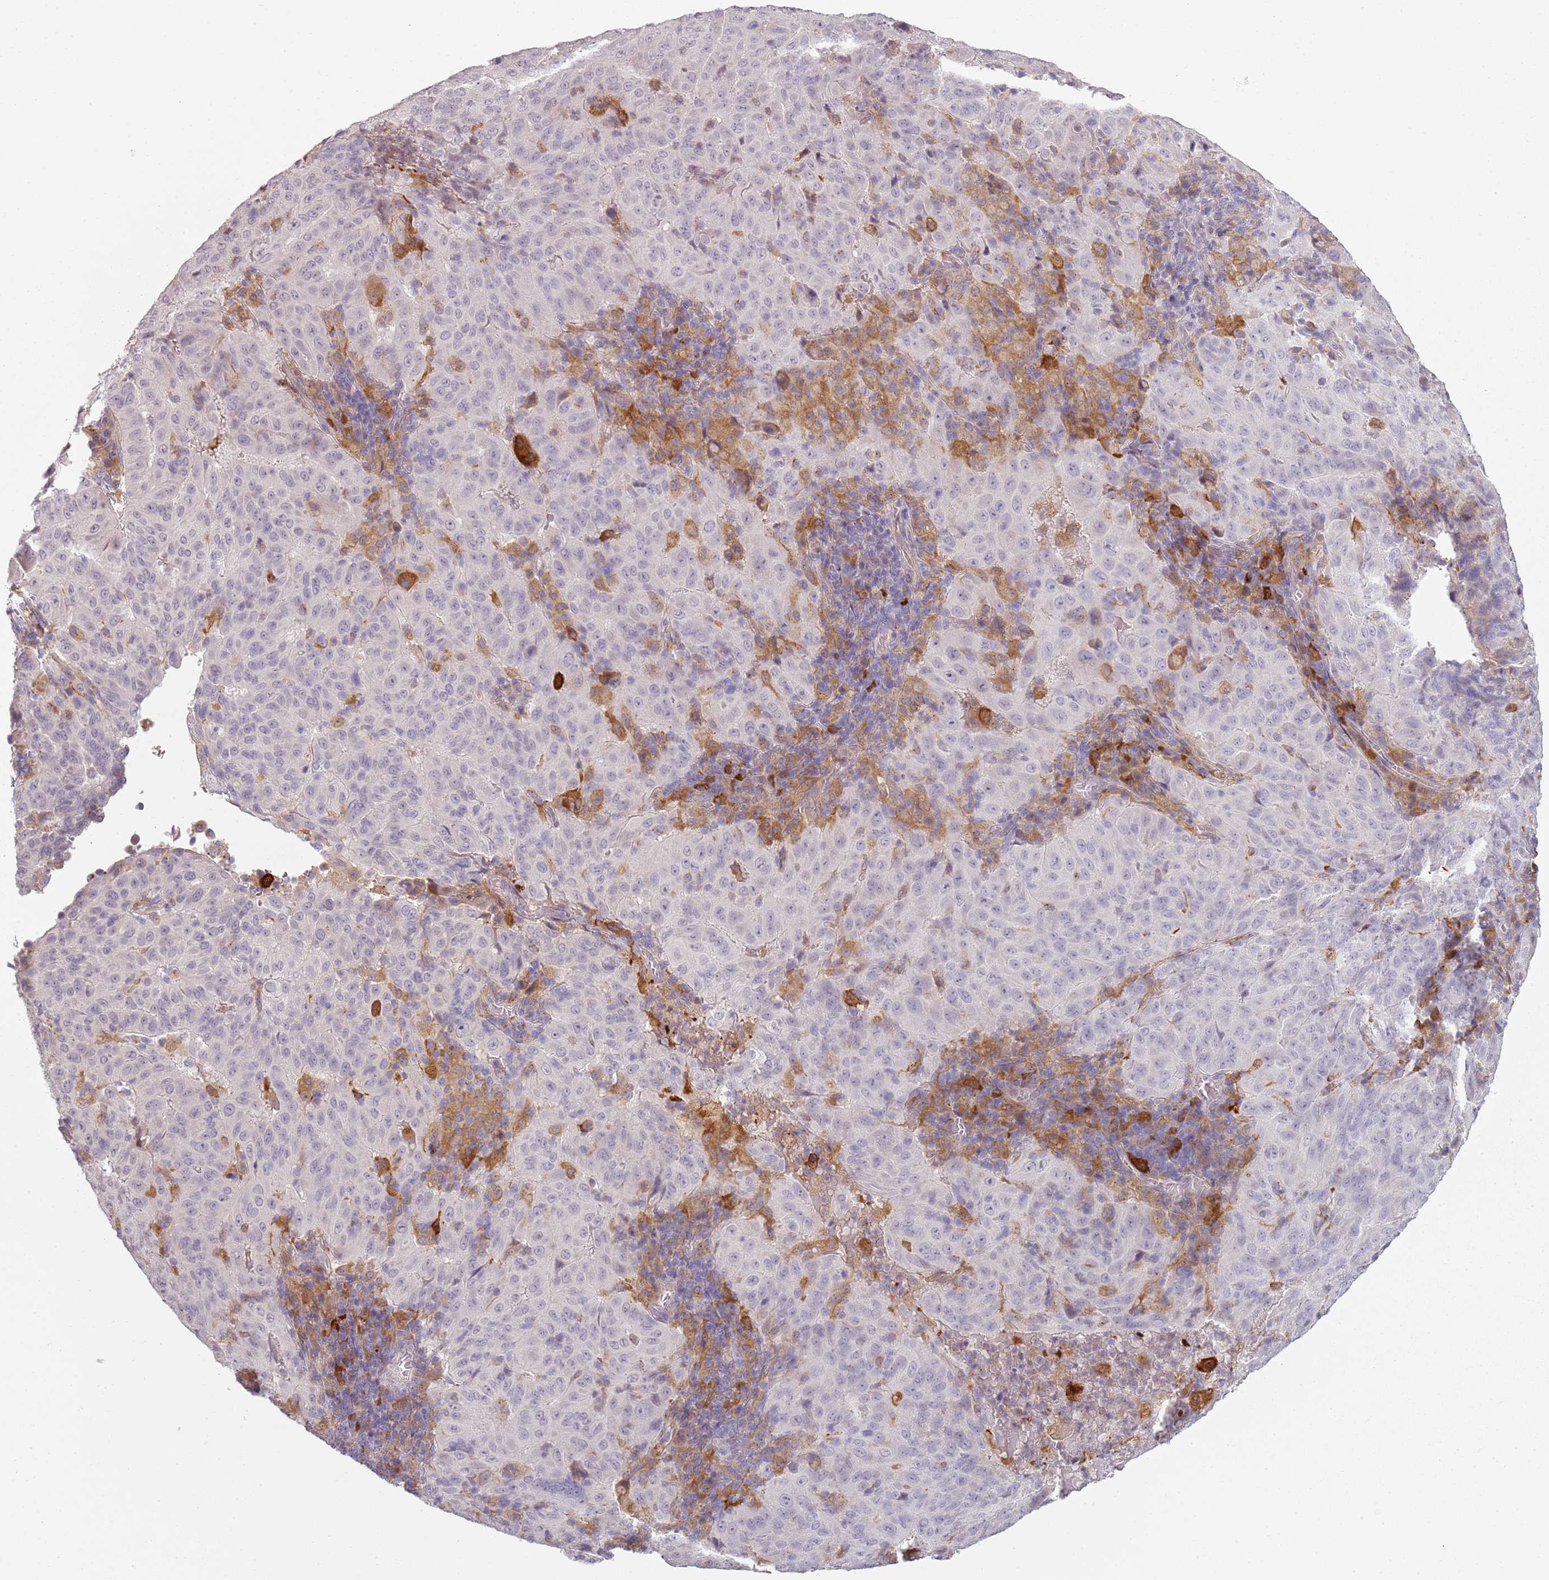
{"staining": {"intensity": "negative", "quantity": "none", "location": "none"}, "tissue": "pancreatic cancer", "cell_type": "Tumor cells", "image_type": "cancer", "snomed": [{"axis": "morphology", "description": "Adenocarcinoma, NOS"}, {"axis": "topography", "description": "Pancreas"}], "caption": "The micrograph demonstrates no significant positivity in tumor cells of pancreatic cancer.", "gene": "CC2D2B", "patient": {"sex": "male", "age": 63}}